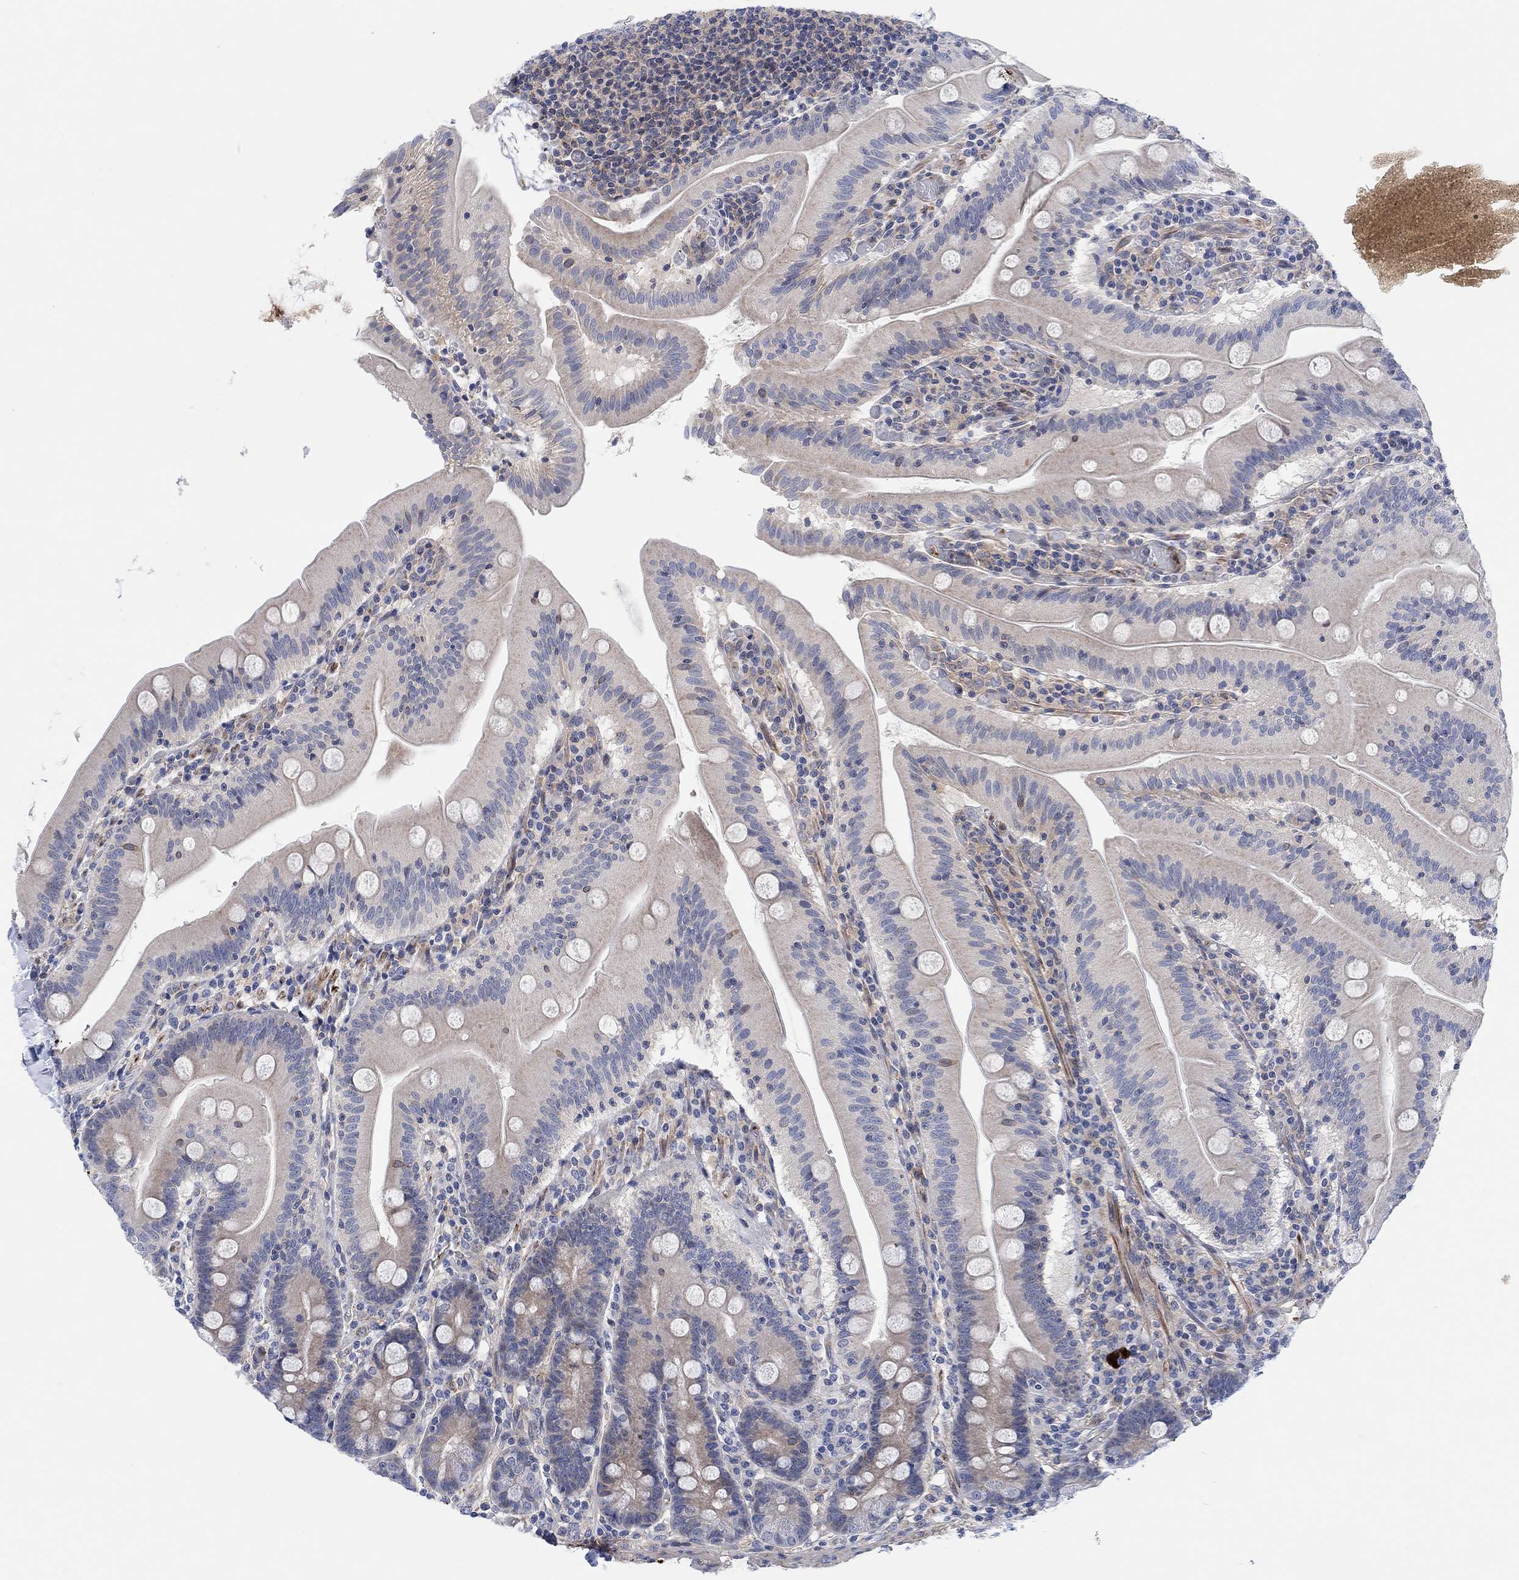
{"staining": {"intensity": "negative", "quantity": "none", "location": "none"}, "tissue": "small intestine", "cell_type": "Glandular cells", "image_type": "normal", "snomed": [{"axis": "morphology", "description": "Normal tissue, NOS"}, {"axis": "topography", "description": "Small intestine"}], "caption": "An image of small intestine stained for a protein reveals no brown staining in glandular cells. The staining is performed using DAB (3,3'-diaminobenzidine) brown chromogen with nuclei counter-stained in using hematoxylin.", "gene": "PMFBP1", "patient": {"sex": "male", "age": 37}}